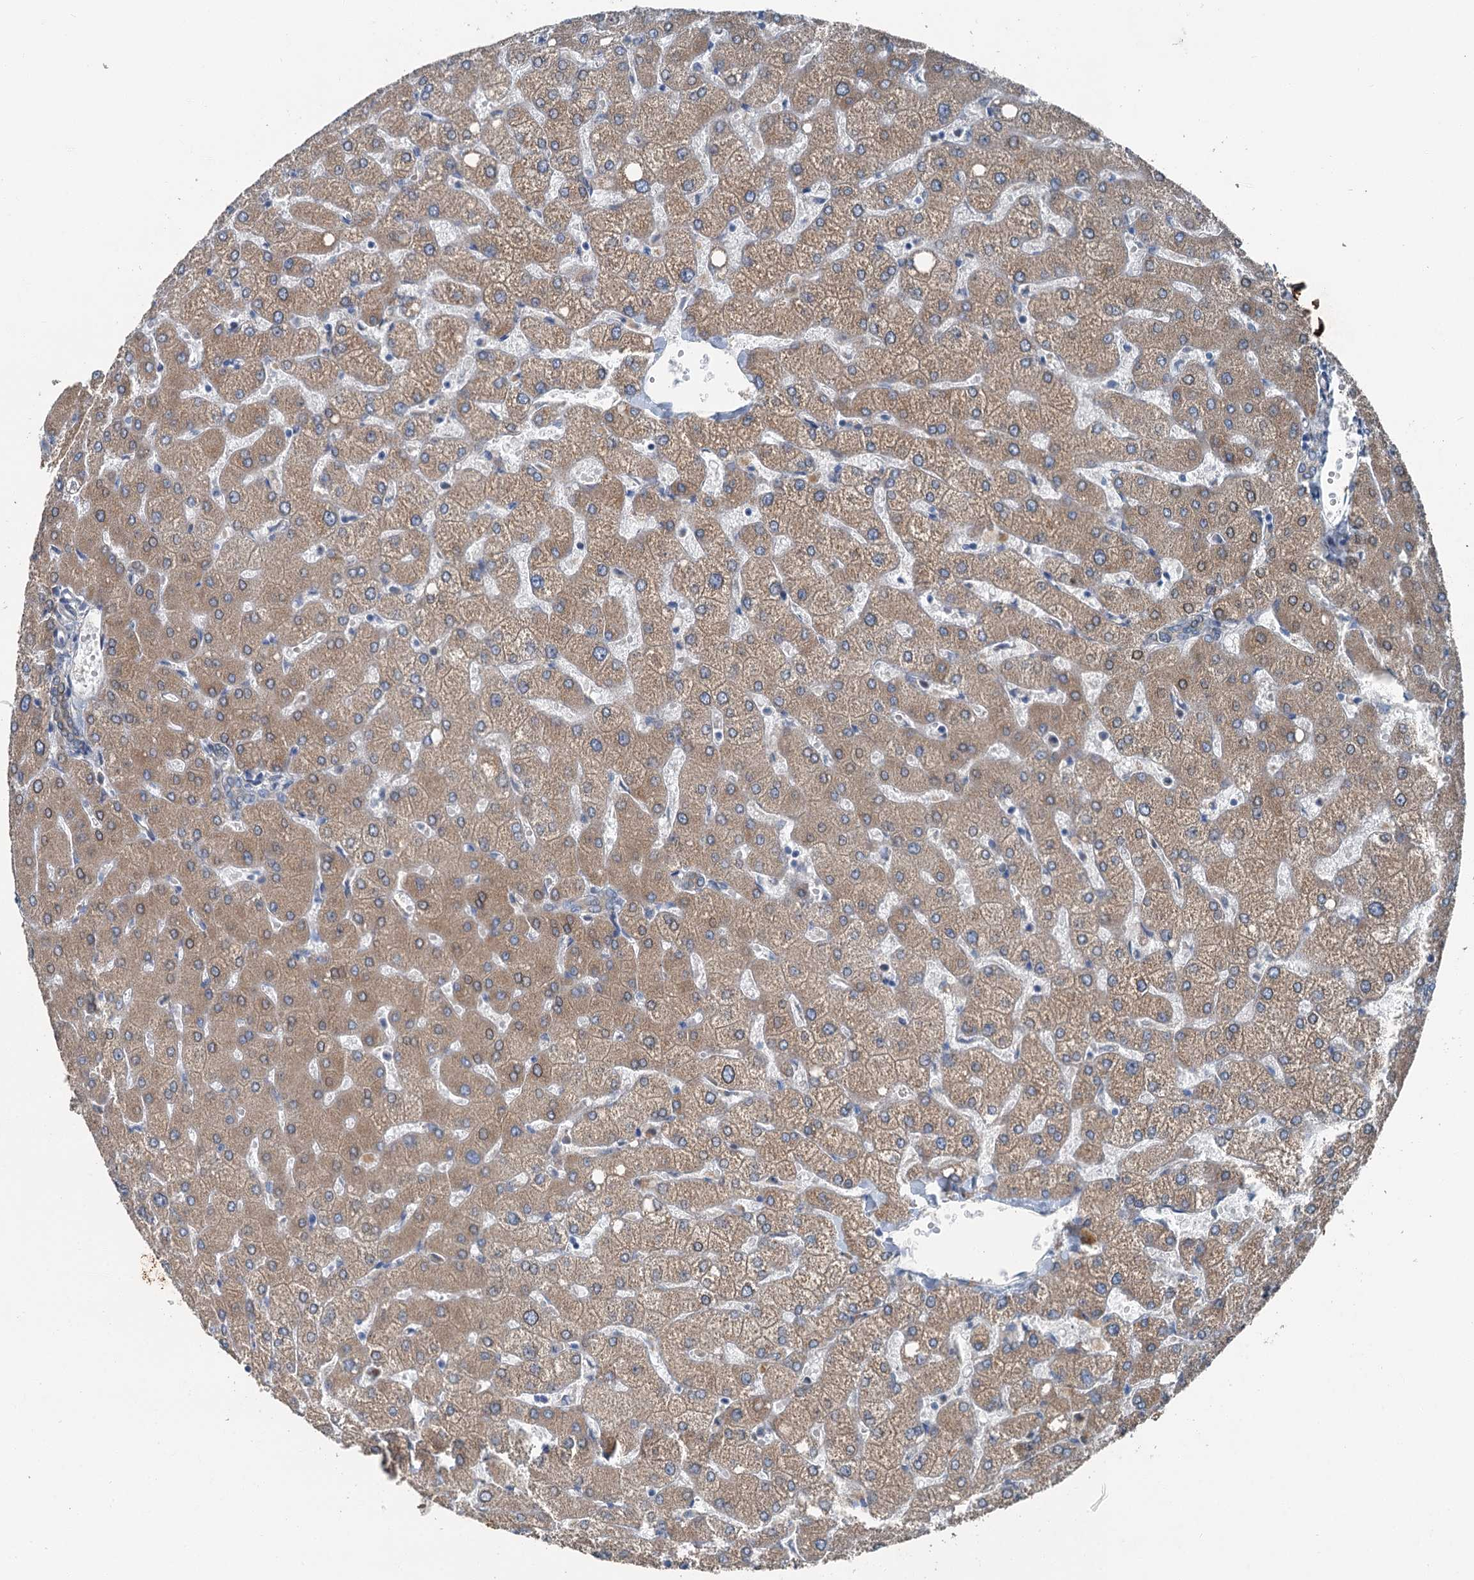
{"staining": {"intensity": "negative", "quantity": "none", "location": "none"}, "tissue": "liver", "cell_type": "Cholangiocytes", "image_type": "normal", "snomed": [{"axis": "morphology", "description": "Normal tissue, NOS"}, {"axis": "topography", "description": "Liver"}], "caption": "Cholangiocytes show no significant expression in unremarkable liver. Nuclei are stained in blue.", "gene": "C6orf120", "patient": {"sex": "female", "age": 54}}